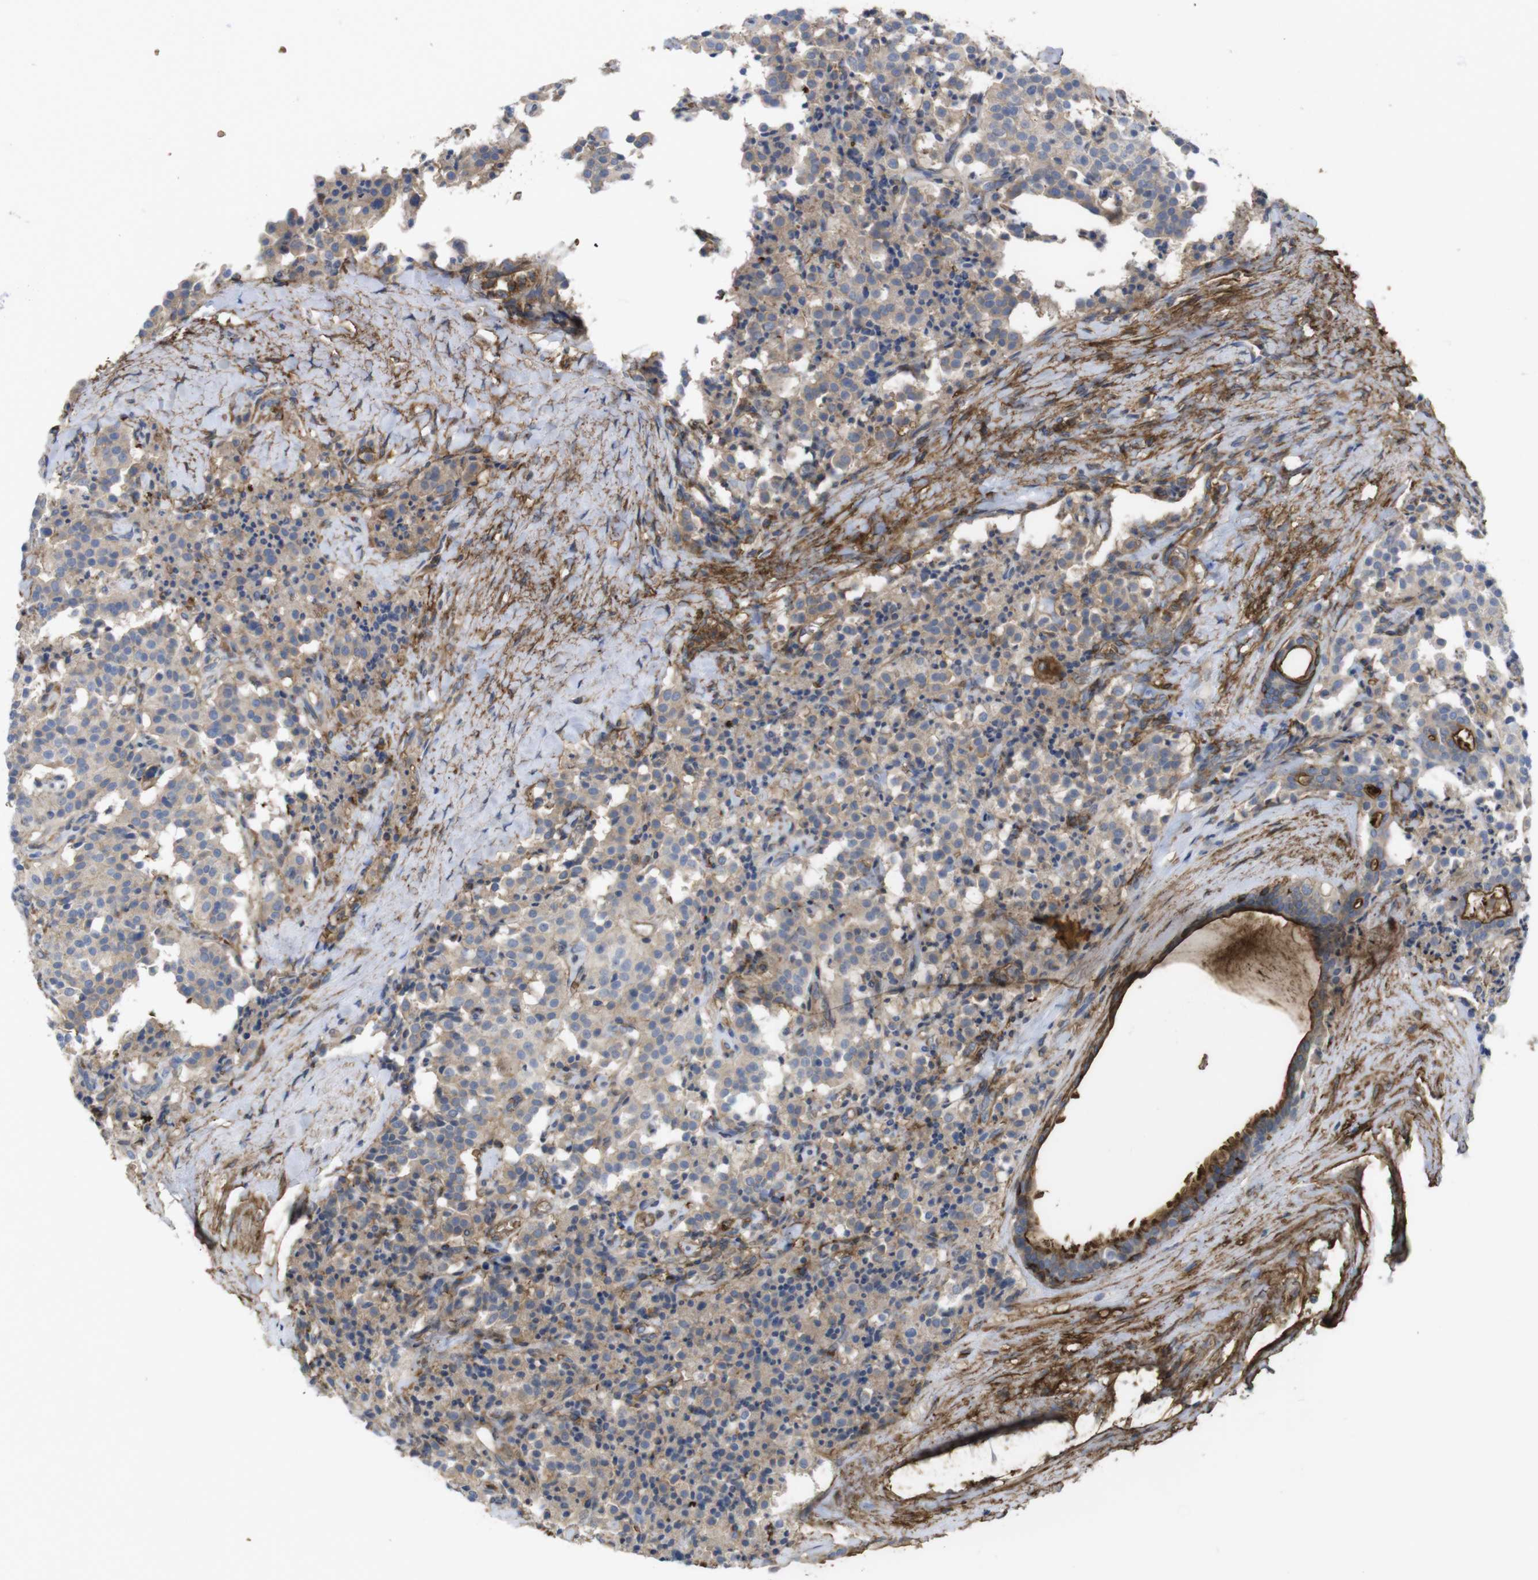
{"staining": {"intensity": "weak", "quantity": ">75%", "location": "cytoplasmic/membranous"}, "tissue": "carcinoid", "cell_type": "Tumor cells", "image_type": "cancer", "snomed": [{"axis": "morphology", "description": "Carcinoid, malignant, NOS"}, {"axis": "topography", "description": "Lung"}], "caption": "Protein positivity by immunohistochemistry (IHC) shows weak cytoplasmic/membranous staining in about >75% of tumor cells in carcinoid.", "gene": "CYBRD1", "patient": {"sex": "male", "age": 30}}